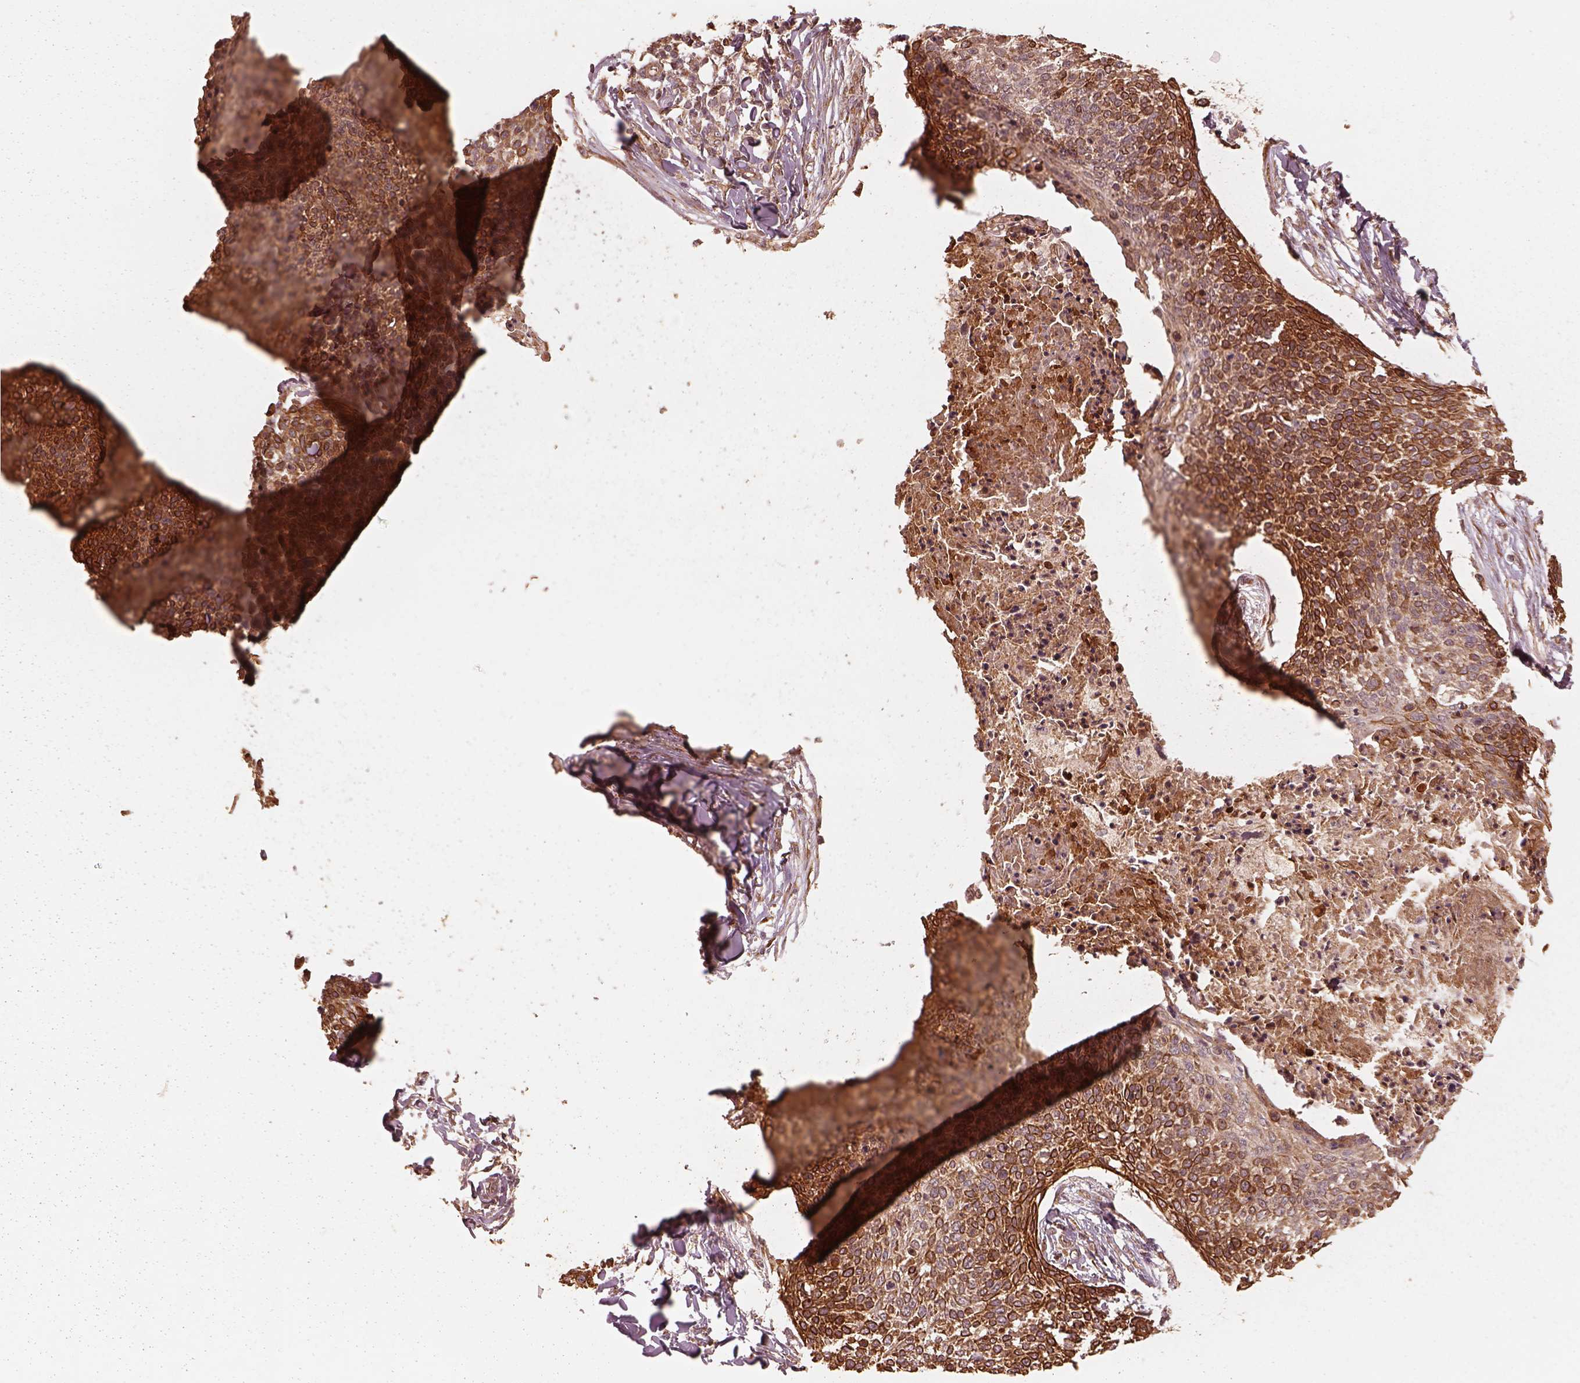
{"staining": {"intensity": "strong", "quantity": ">75%", "location": "cytoplasmic/membranous"}, "tissue": "skin cancer", "cell_type": "Tumor cells", "image_type": "cancer", "snomed": [{"axis": "morphology", "description": "Squamous cell carcinoma, NOS"}, {"axis": "topography", "description": "Skin"}, {"axis": "topography", "description": "Vulva"}], "caption": "Skin cancer (squamous cell carcinoma) tissue demonstrates strong cytoplasmic/membranous expression in approximately >75% of tumor cells", "gene": "DNAJC25", "patient": {"sex": "female", "age": 75}}